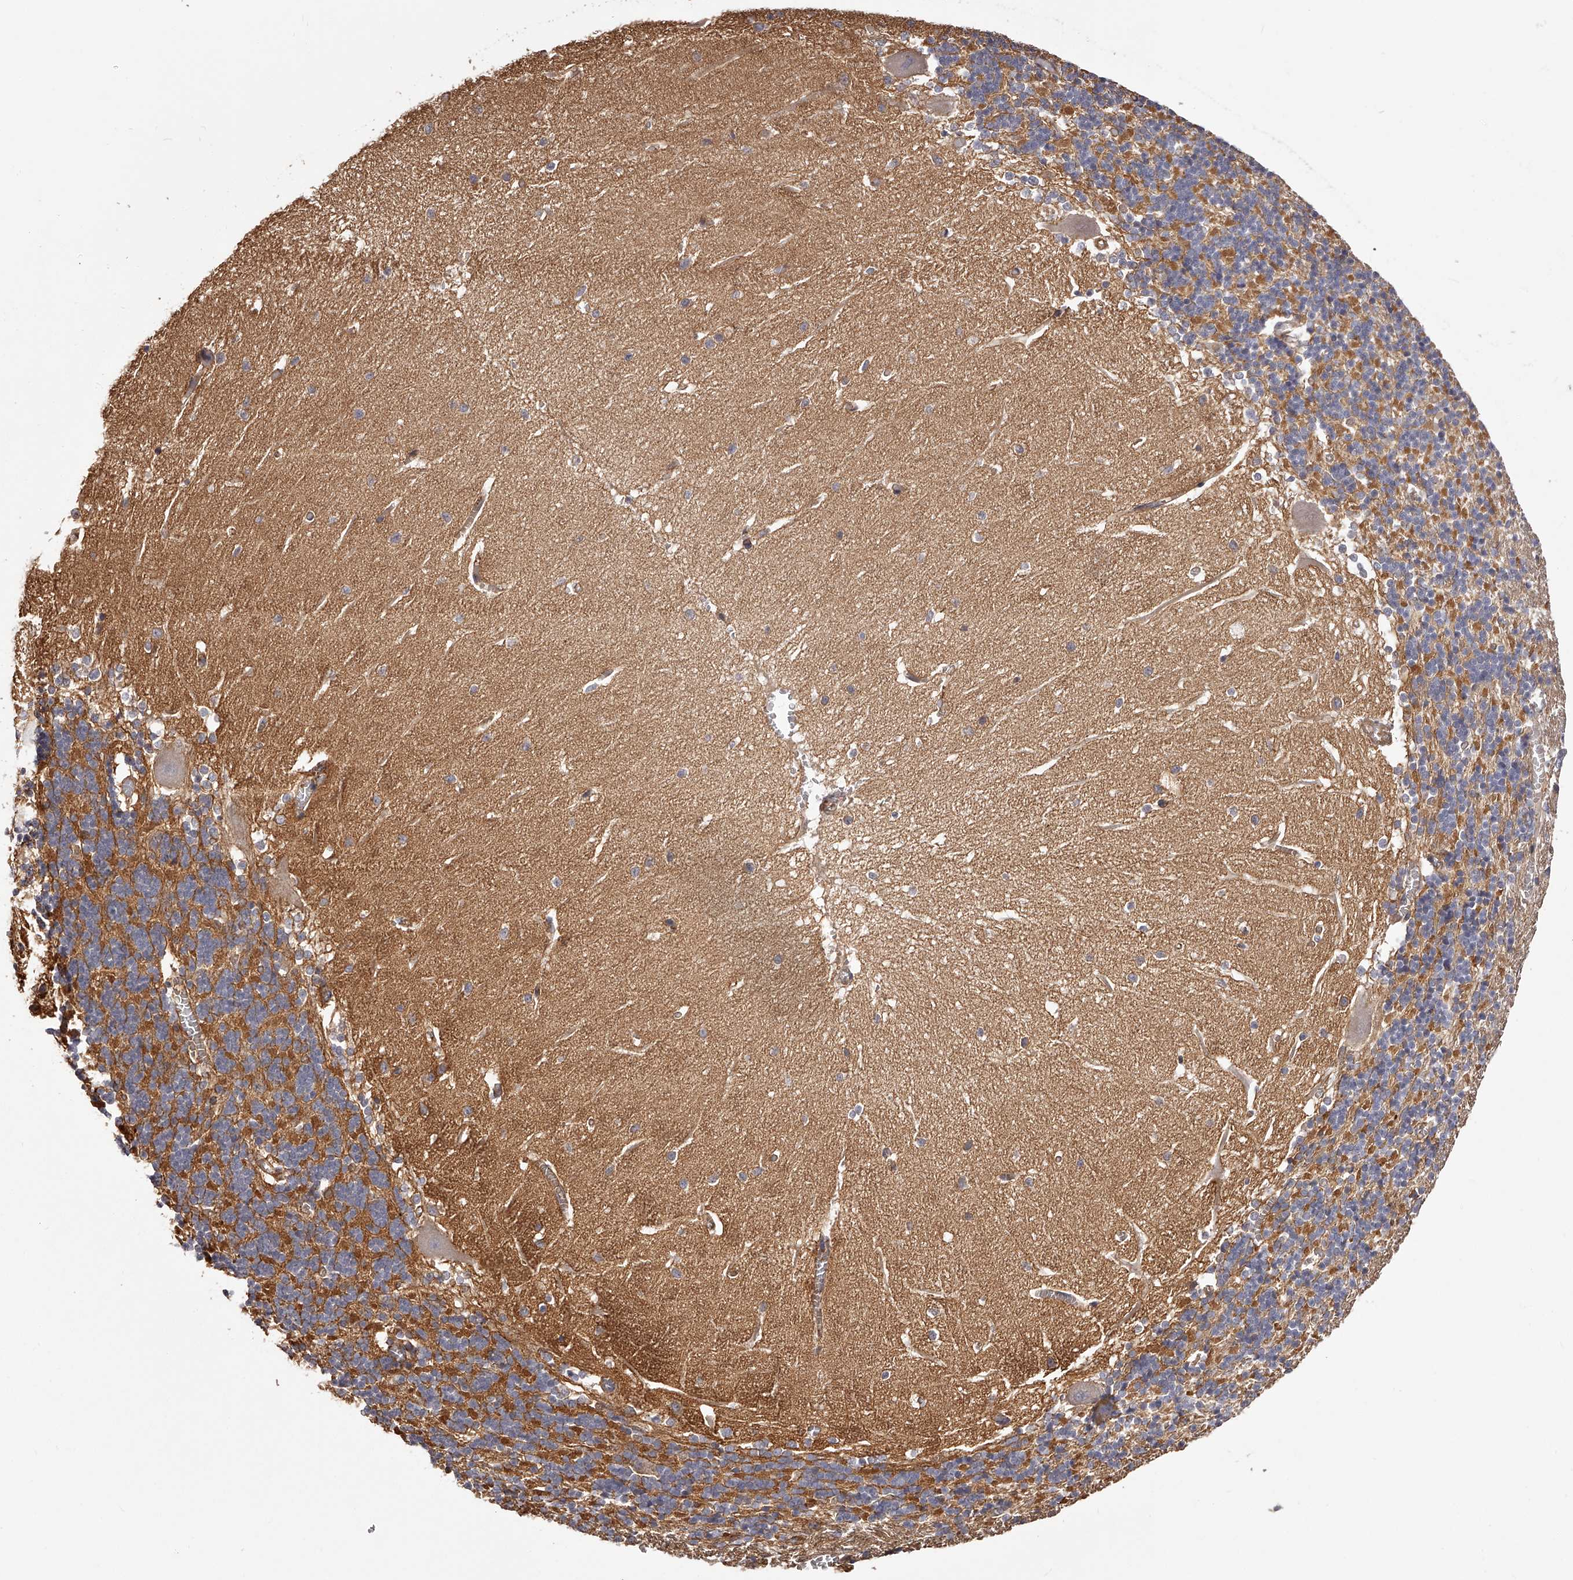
{"staining": {"intensity": "moderate", "quantity": ">75%", "location": "cytoplasmic/membranous"}, "tissue": "cerebellum", "cell_type": "Cells in granular layer", "image_type": "normal", "snomed": [{"axis": "morphology", "description": "Normal tissue, NOS"}, {"axis": "topography", "description": "Cerebellum"}], "caption": "Protein analysis of unremarkable cerebellum displays moderate cytoplasmic/membranous staining in approximately >75% of cells in granular layer.", "gene": "LTV1", "patient": {"sex": "male", "age": 37}}